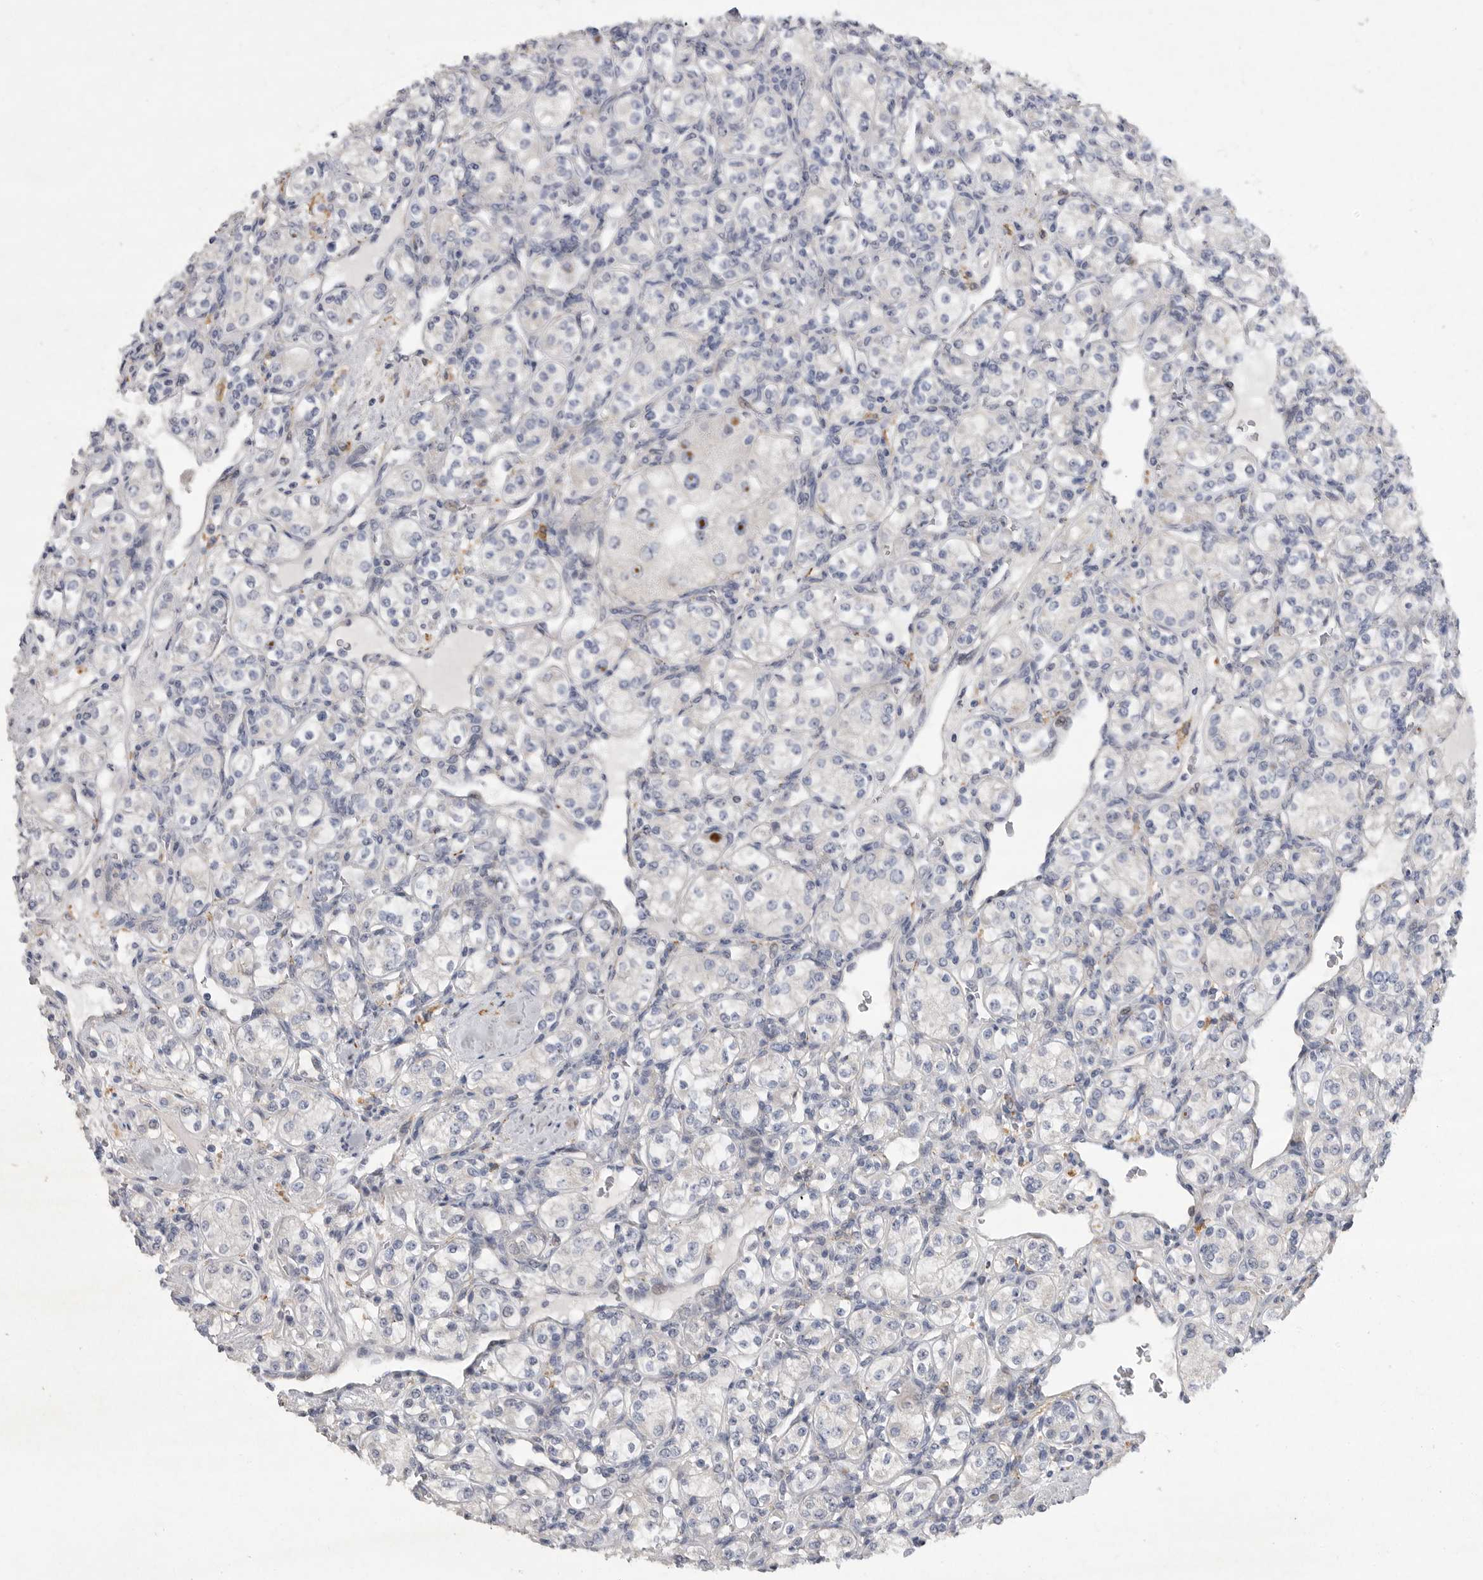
{"staining": {"intensity": "negative", "quantity": "none", "location": "none"}, "tissue": "renal cancer", "cell_type": "Tumor cells", "image_type": "cancer", "snomed": [{"axis": "morphology", "description": "Adenocarcinoma, NOS"}, {"axis": "topography", "description": "Kidney"}], "caption": "Tumor cells are negative for brown protein staining in renal cancer (adenocarcinoma).", "gene": "EDEM3", "patient": {"sex": "male", "age": 77}}